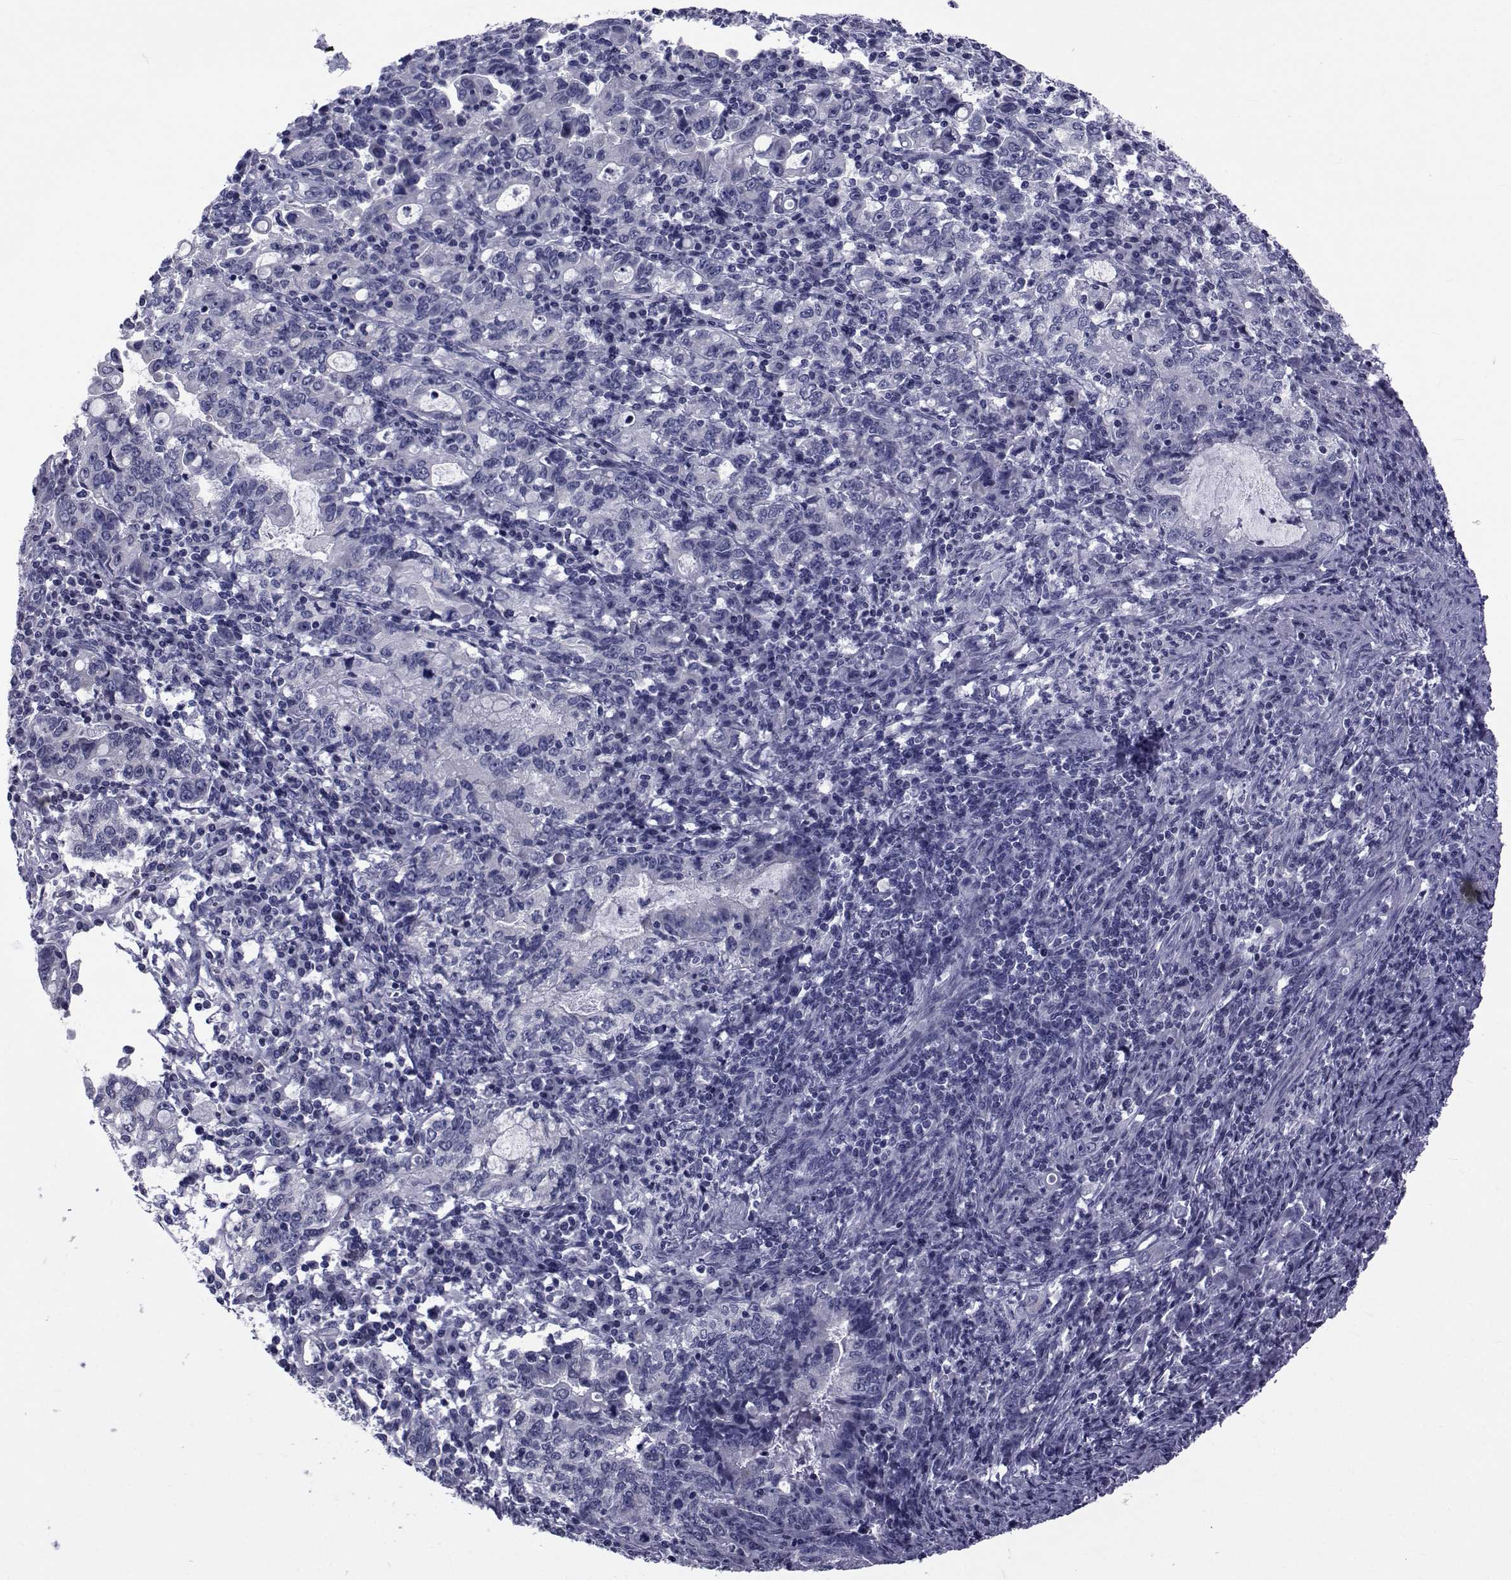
{"staining": {"intensity": "negative", "quantity": "none", "location": "none"}, "tissue": "stomach cancer", "cell_type": "Tumor cells", "image_type": "cancer", "snomed": [{"axis": "morphology", "description": "Adenocarcinoma, NOS"}, {"axis": "topography", "description": "Stomach, lower"}], "caption": "Stomach adenocarcinoma was stained to show a protein in brown. There is no significant staining in tumor cells. (Brightfield microscopy of DAB immunohistochemistry (IHC) at high magnification).", "gene": "GKAP1", "patient": {"sex": "female", "age": 72}}